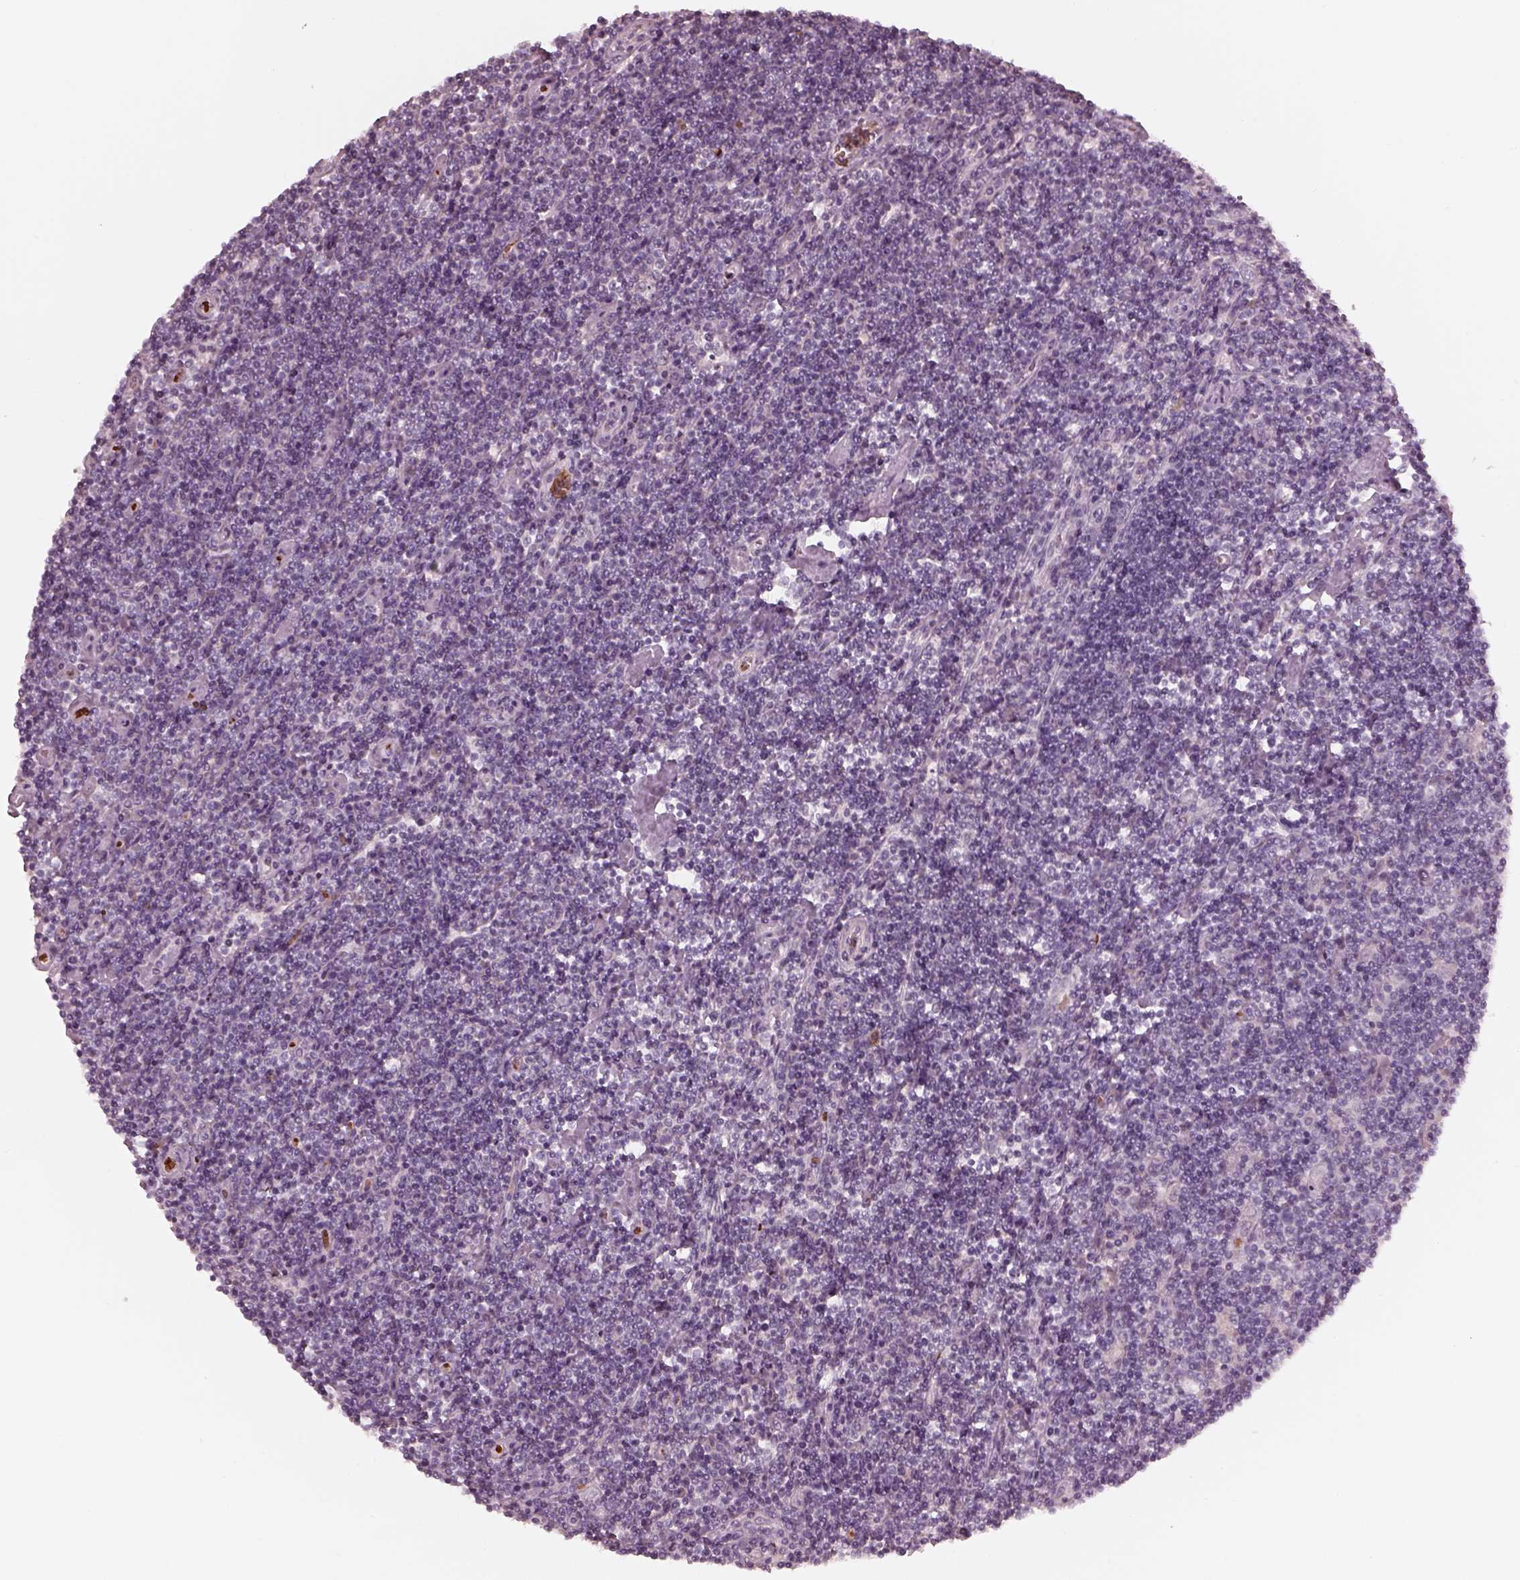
{"staining": {"intensity": "negative", "quantity": "none", "location": "none"}, "tissue": "lymphoma", "cell_type": "Tumor cells", "image_type": "cancer", "snomed": [{"axis": "morphology", "description": "Hodgkin's disease, NOS"}, {"axis": "topography", "description": "Lymph node"}], "caption": "A high-resolution histopathology image shows immunohistochemistry staining of Hodgkin's disease, which demonstrates no significant positivity in tumor cells. The staining is performed using DAB (3,3'-diaminobenzidine) brown chromogen with nuclei counter-stained in using hematoxylin.", "gene": "ANKLE1", "patient": {"sex": "male", "age": 40}}